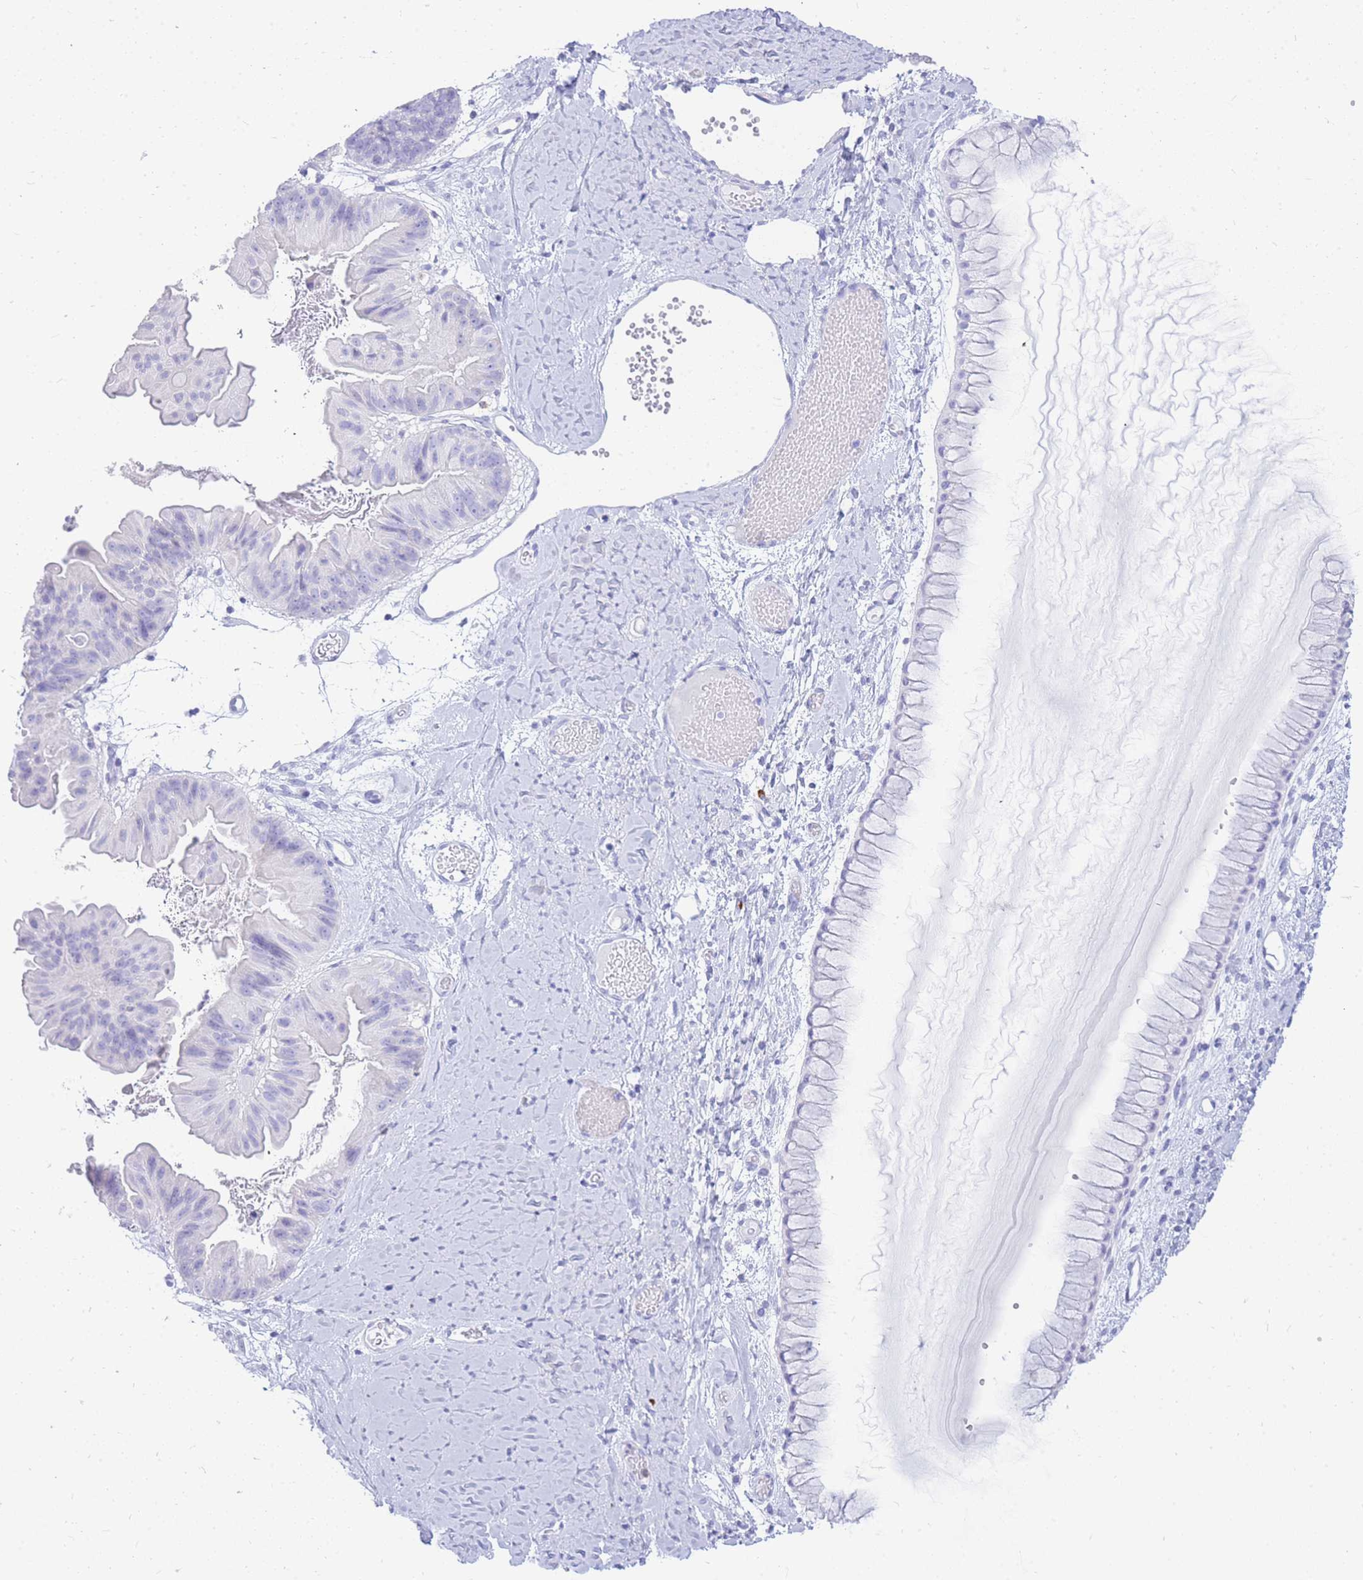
{"staining": {"intensity": "negative", "quantity": "none", "location": "none"}, "tissue": "ovarian cancer", "cell_type": "Tumor cells", "image_type": "cancer", "snomed": [{"axis": "morphology", "description": "Cystadenocarcinoma, mucinous, NOS"}, {"axis": "topography", "description": "Ovary"}], "caption": "This is an immunohistochemistry micrograph of human ovarian cancer. There is no expression in tumor cells.", "gene": "HERC1", "patient": {"sex": "female", "age": 61}}